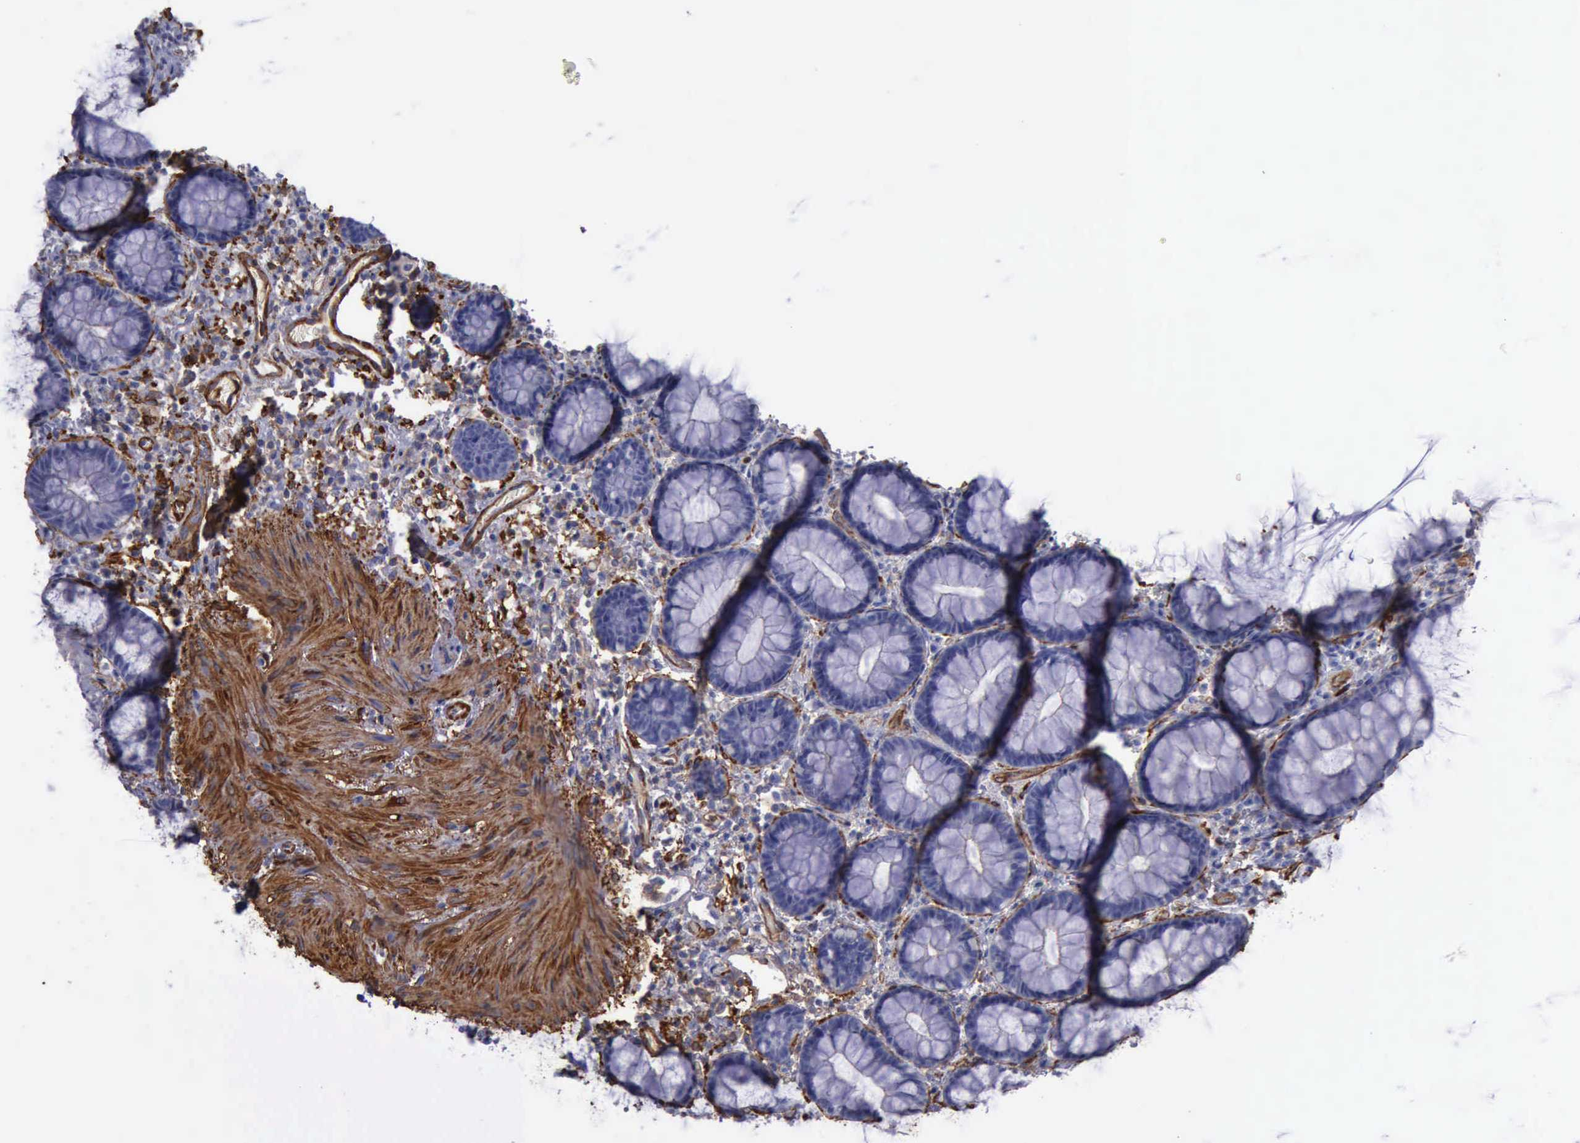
{"staining": {"intensity": "negative", "quantity": "none", "location": "none"}, "tissue": "rectum", "cell_type": "Glandular cells", "image_type": "normal", "snomed": [{"axis": "morphology", "description": "Normal tissue, NOS"}, {"axis": "topography", "description": "Rectum"}], "caption": "Benign rectum was stained to show a protein in brown. There is no significant expression in glandular cells. (DAB immunohistochemistry, high magnification).", "gene": "FLNA", "patient": {"sex": "male", "age": 92}}